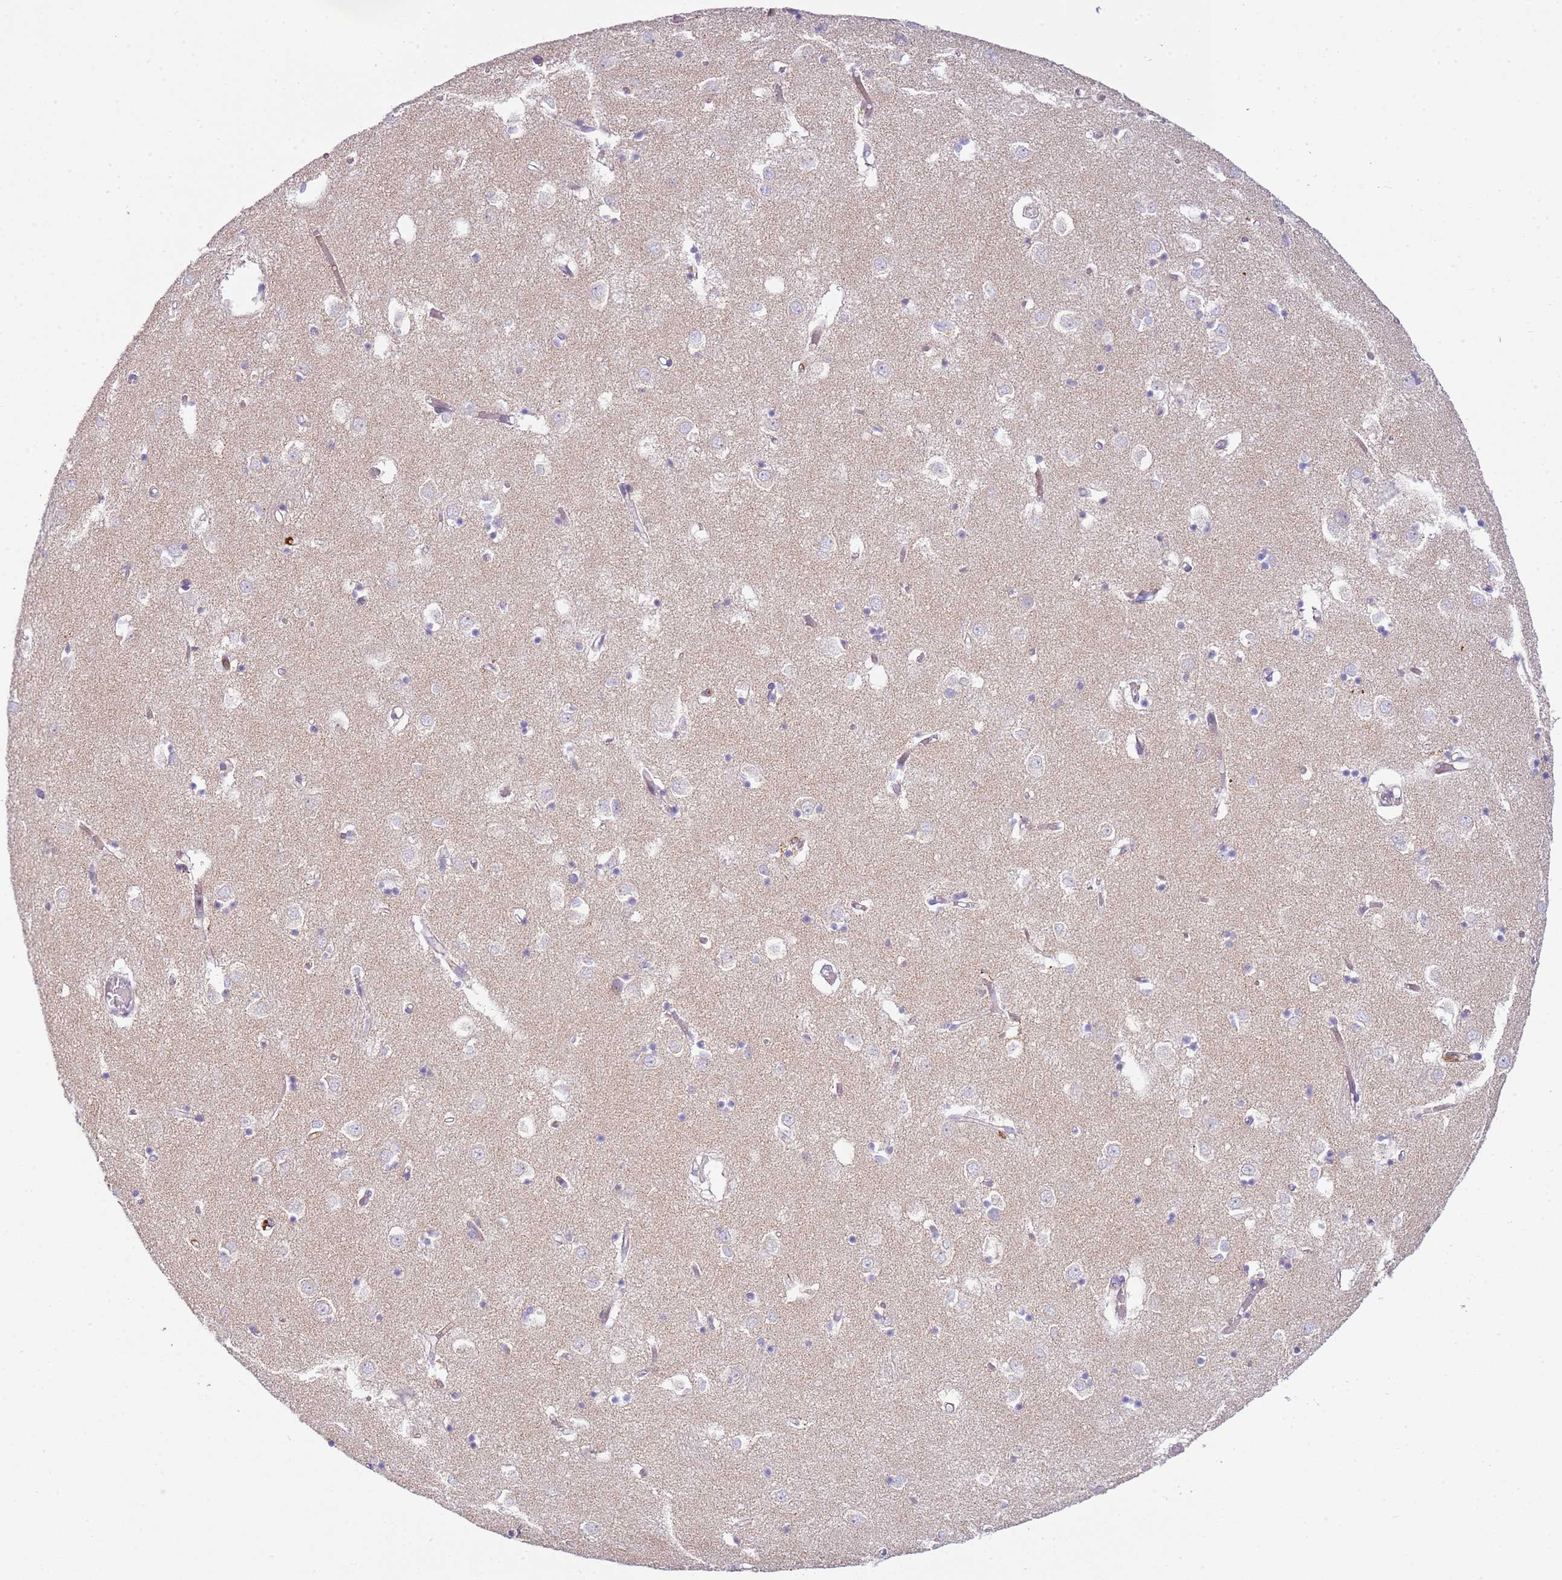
{"staining": {"intensity": "negative", "quantity": "none", "location": "none"}, "tissue": "caudate", "cell_type": "Glial cells", "image_type": "normal", "snomed": [{"axis": "morphology", "description": "Normal tissue, NOS"}, {"axis": "topography", "description": "Lateral ventricle wall"}], "caption": "The IHC photomicrograph has no significant staining in glial cells of caudate.", "gene": "TTPAL", "patient": {"sex": "male", "age": 70}}